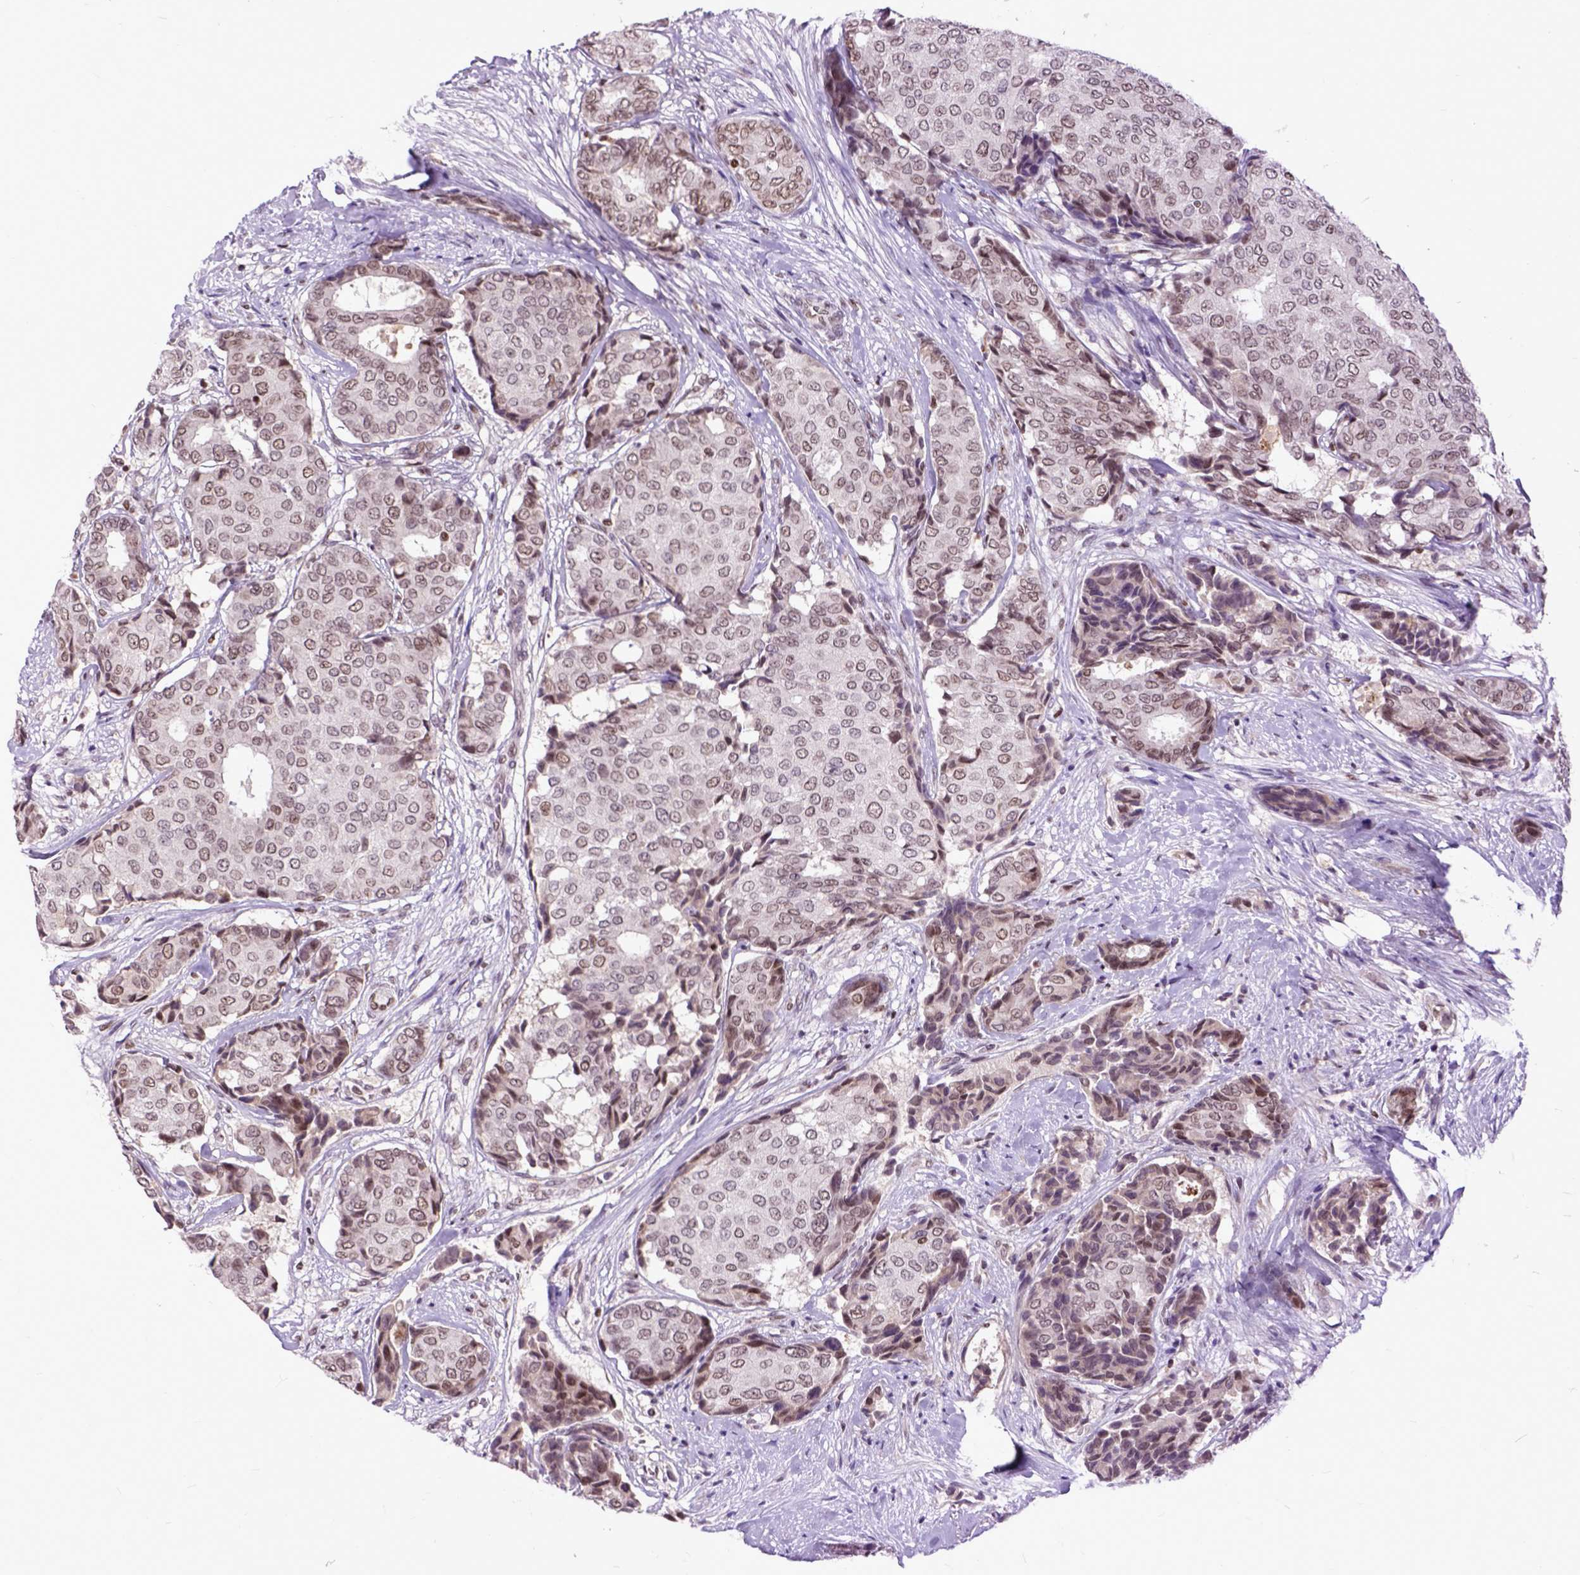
{"staining": {"intensity": "moderate", "quantity": ">75%", "location": "cytoplasmic/membranous,nuclear"}, "tissue": "breast cancer", "cell_type": "Tumor cells", "image_type": "cancer", "snomed": [{"axis": "morphology", "description": "Duct carcinoma"}, {"axis": "topography", "description": "Breast"}], "caption": "DAB immunohistochemical staining of breast intraductal carcinoma shows moderate cytoplasmic/membranous and nuclear protein staining in approximately >75% of tumor cells.", "gene": "RCC2", "patient": {"sex": "female", "age": 75}}